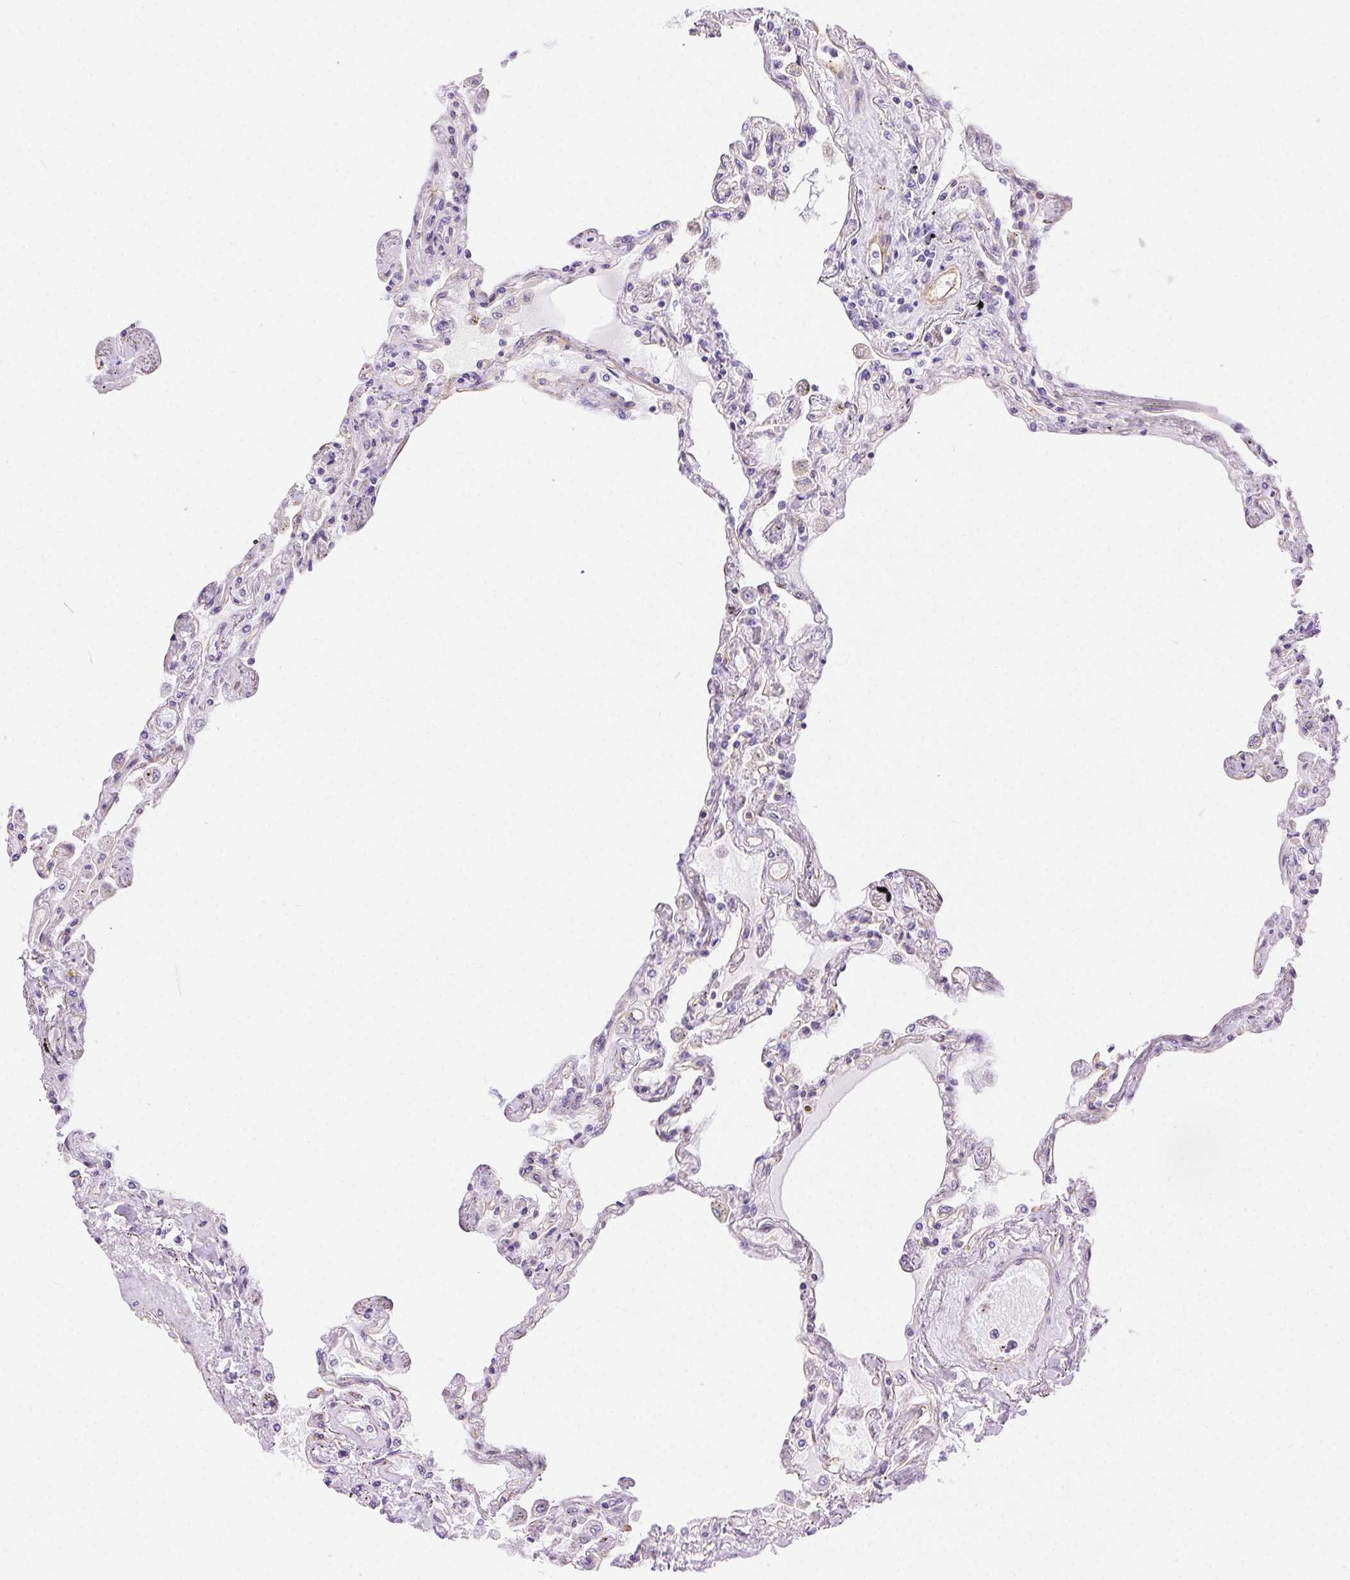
{"staining": {"intensity": "moderate", "quantity": "25%-75%", "location": "cytoplasmic/membranous"}, "tissue": "lung", "cell_type": "Alveolar cells", "image_type": "normal", "snomed": [{"axis": "morphology", "description": "Normal tissue, NOS"}, {"axis": "morphology", "description": "Adenocarcinoma, NOS"}, {"axis": "topography", "description": "Cartilage tissue"}, {"axis": "topography", "description": "Lung"}], "caption": "A high-resolution histopathology image shows IHC staining of normal lung, which exhibits moderate cytoplasmic/membranous positivity in about 25%-75% of alveolar cells.", "gene": "SHCBP1L", "patient": {"sex": "female", "age": 67}}